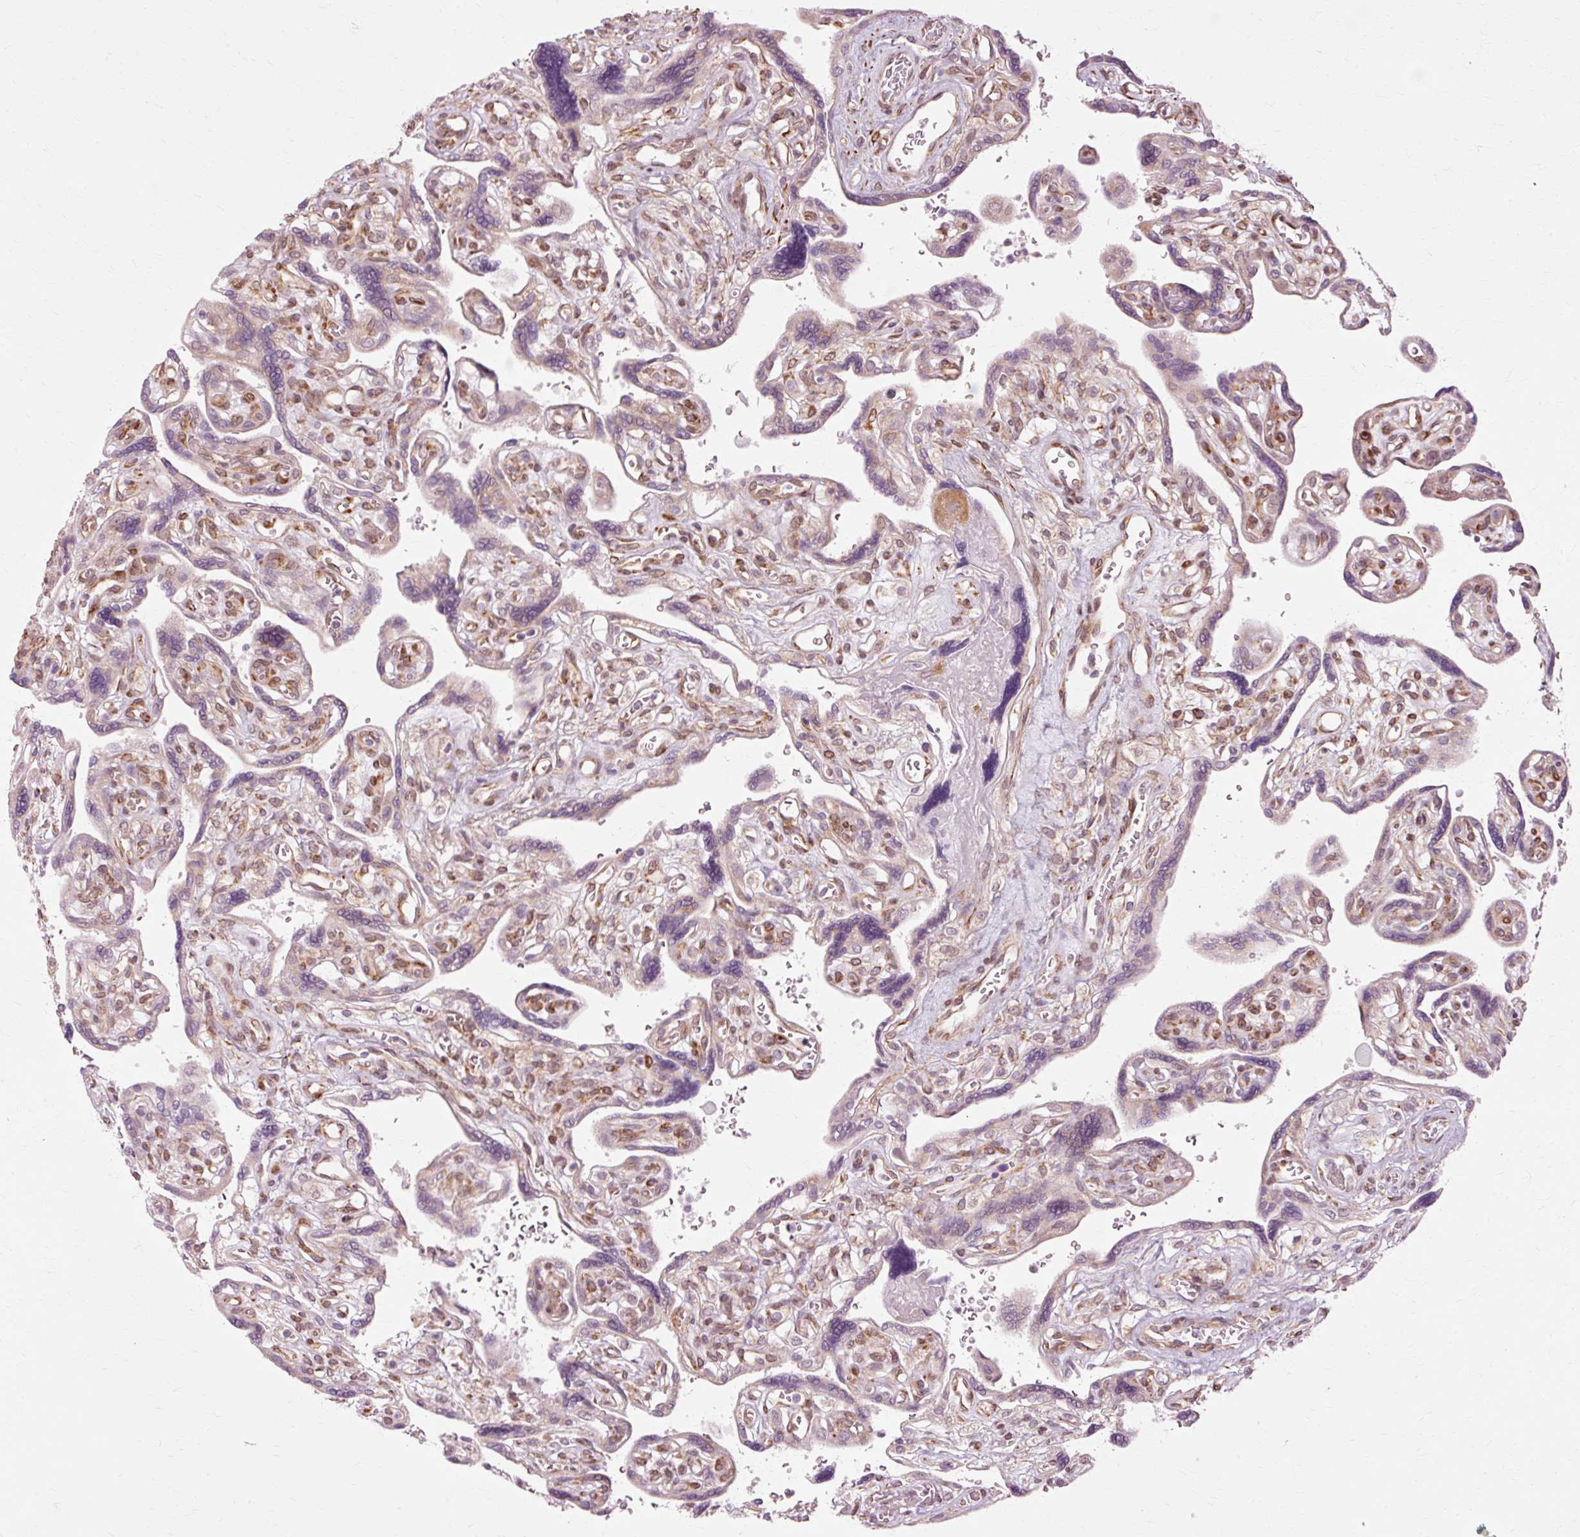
{"staining": {"intensity": "moderate", "quantity": "<25%", "location": "cytoplasmic/membranous"}, "tissue": "placenta", "cell_type": "Trophoblastic cells", "image_type": "normal", "snomed": [{"axis": "morphology", "description": "Normal tissue, NOS"}, {"axis": "topography", "description": "Placenta"}], "caption": "Protein staining reveals moderate cytoplasmic/membranous positivity in about <25% of trophoblastic cells in benign placenta.", "gene": "RANBP2", "patient": {"sex": "female", "age": 39}}